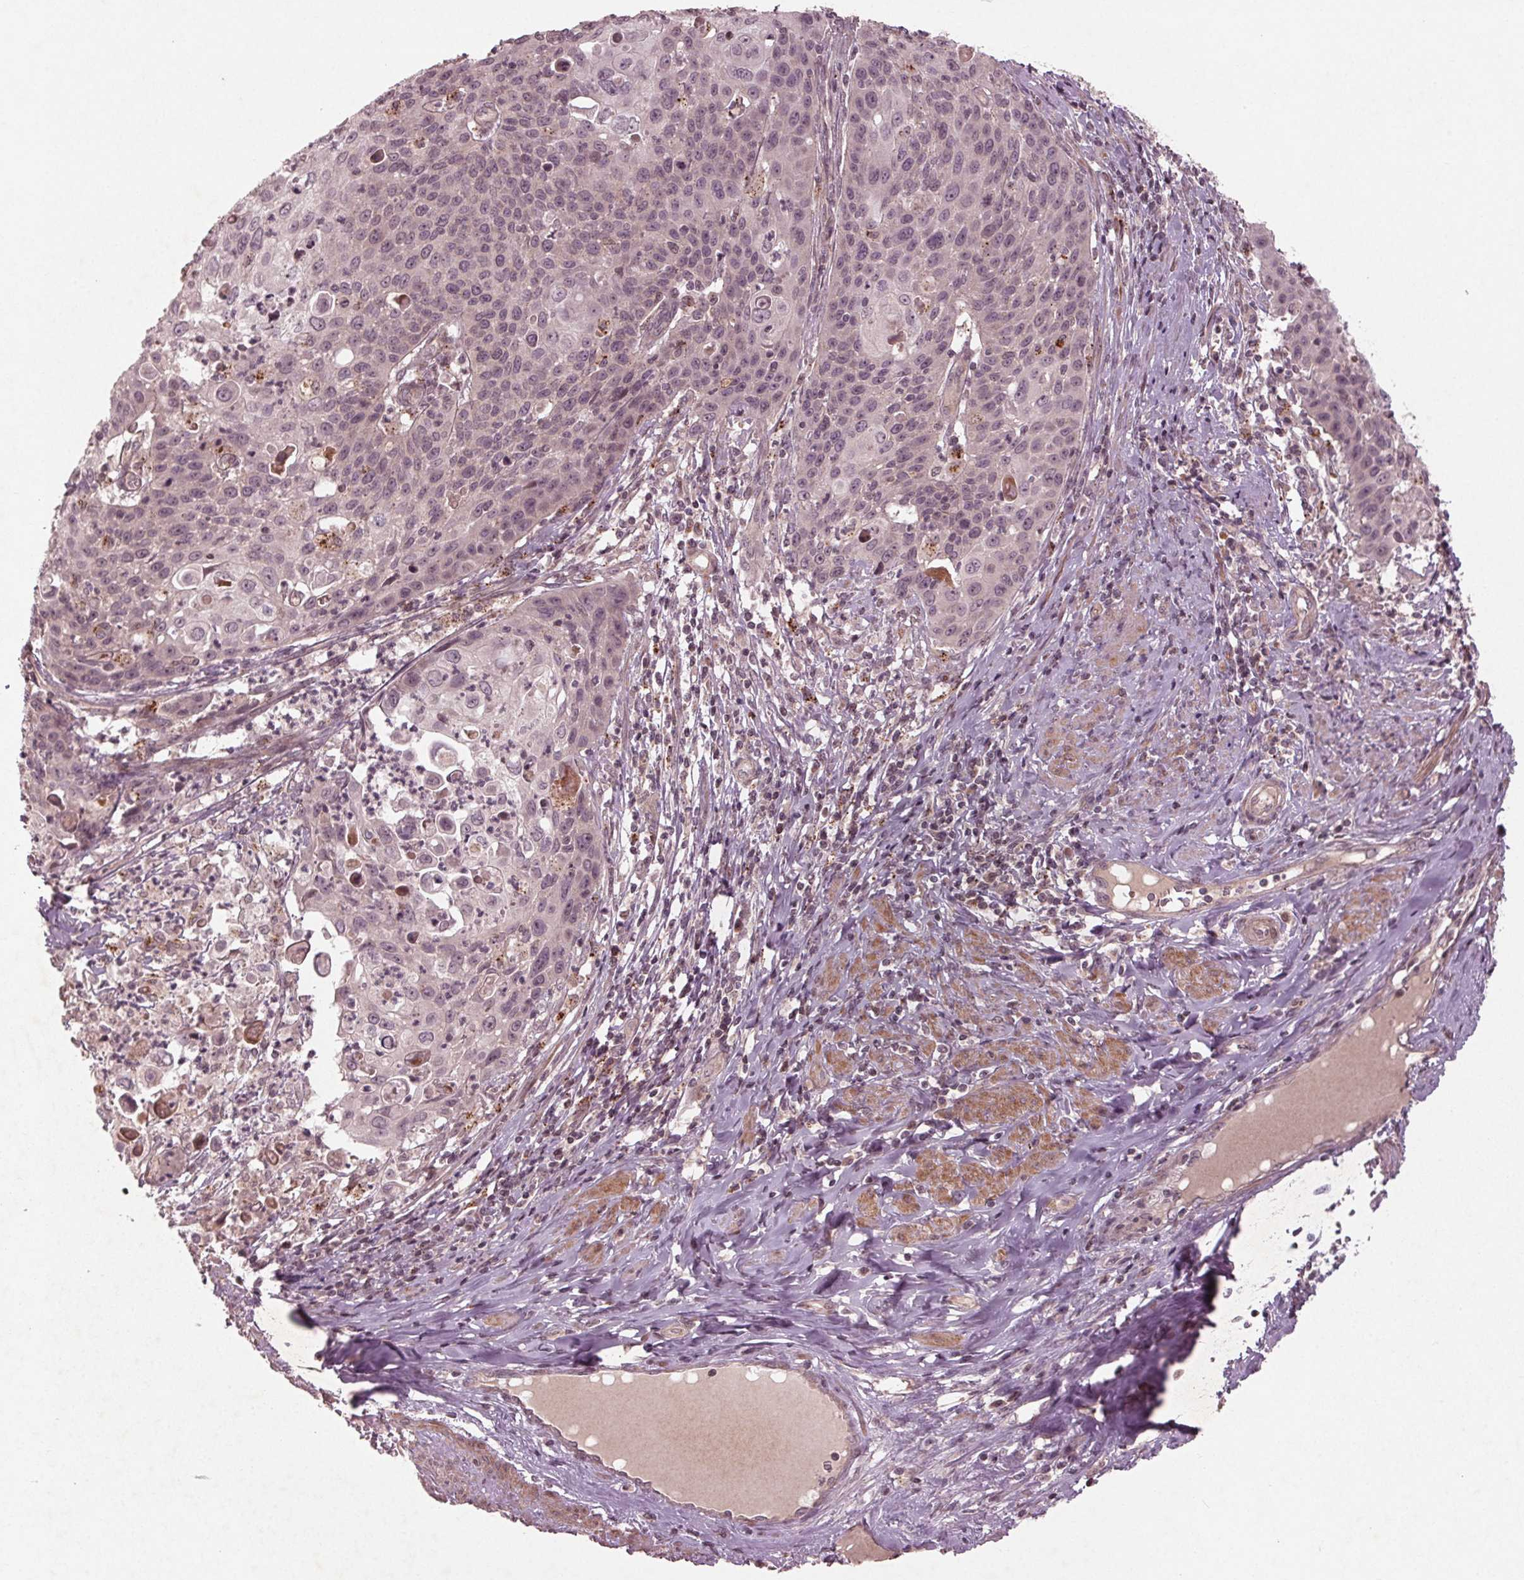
{"staining": {"intensity": "weak", "quantity": "<25%", "location": "nuclear"}, "tissue": "cervical cancer", "cell_type": "Tumor cells", "image_type": "cancer", "snomed": [{"axis": "morphology", "description": "Squamous cell carcinoma, NOS"}, {"axis": "topography", "description": "Cervix"}], "caption": "This is a histopathology image of IHC staining of squamous cell carcinoma (cervical), which shows no expression in tumor cells.", "gene": "CDKL4", "patient": {"sex": "female", "age": 65}}